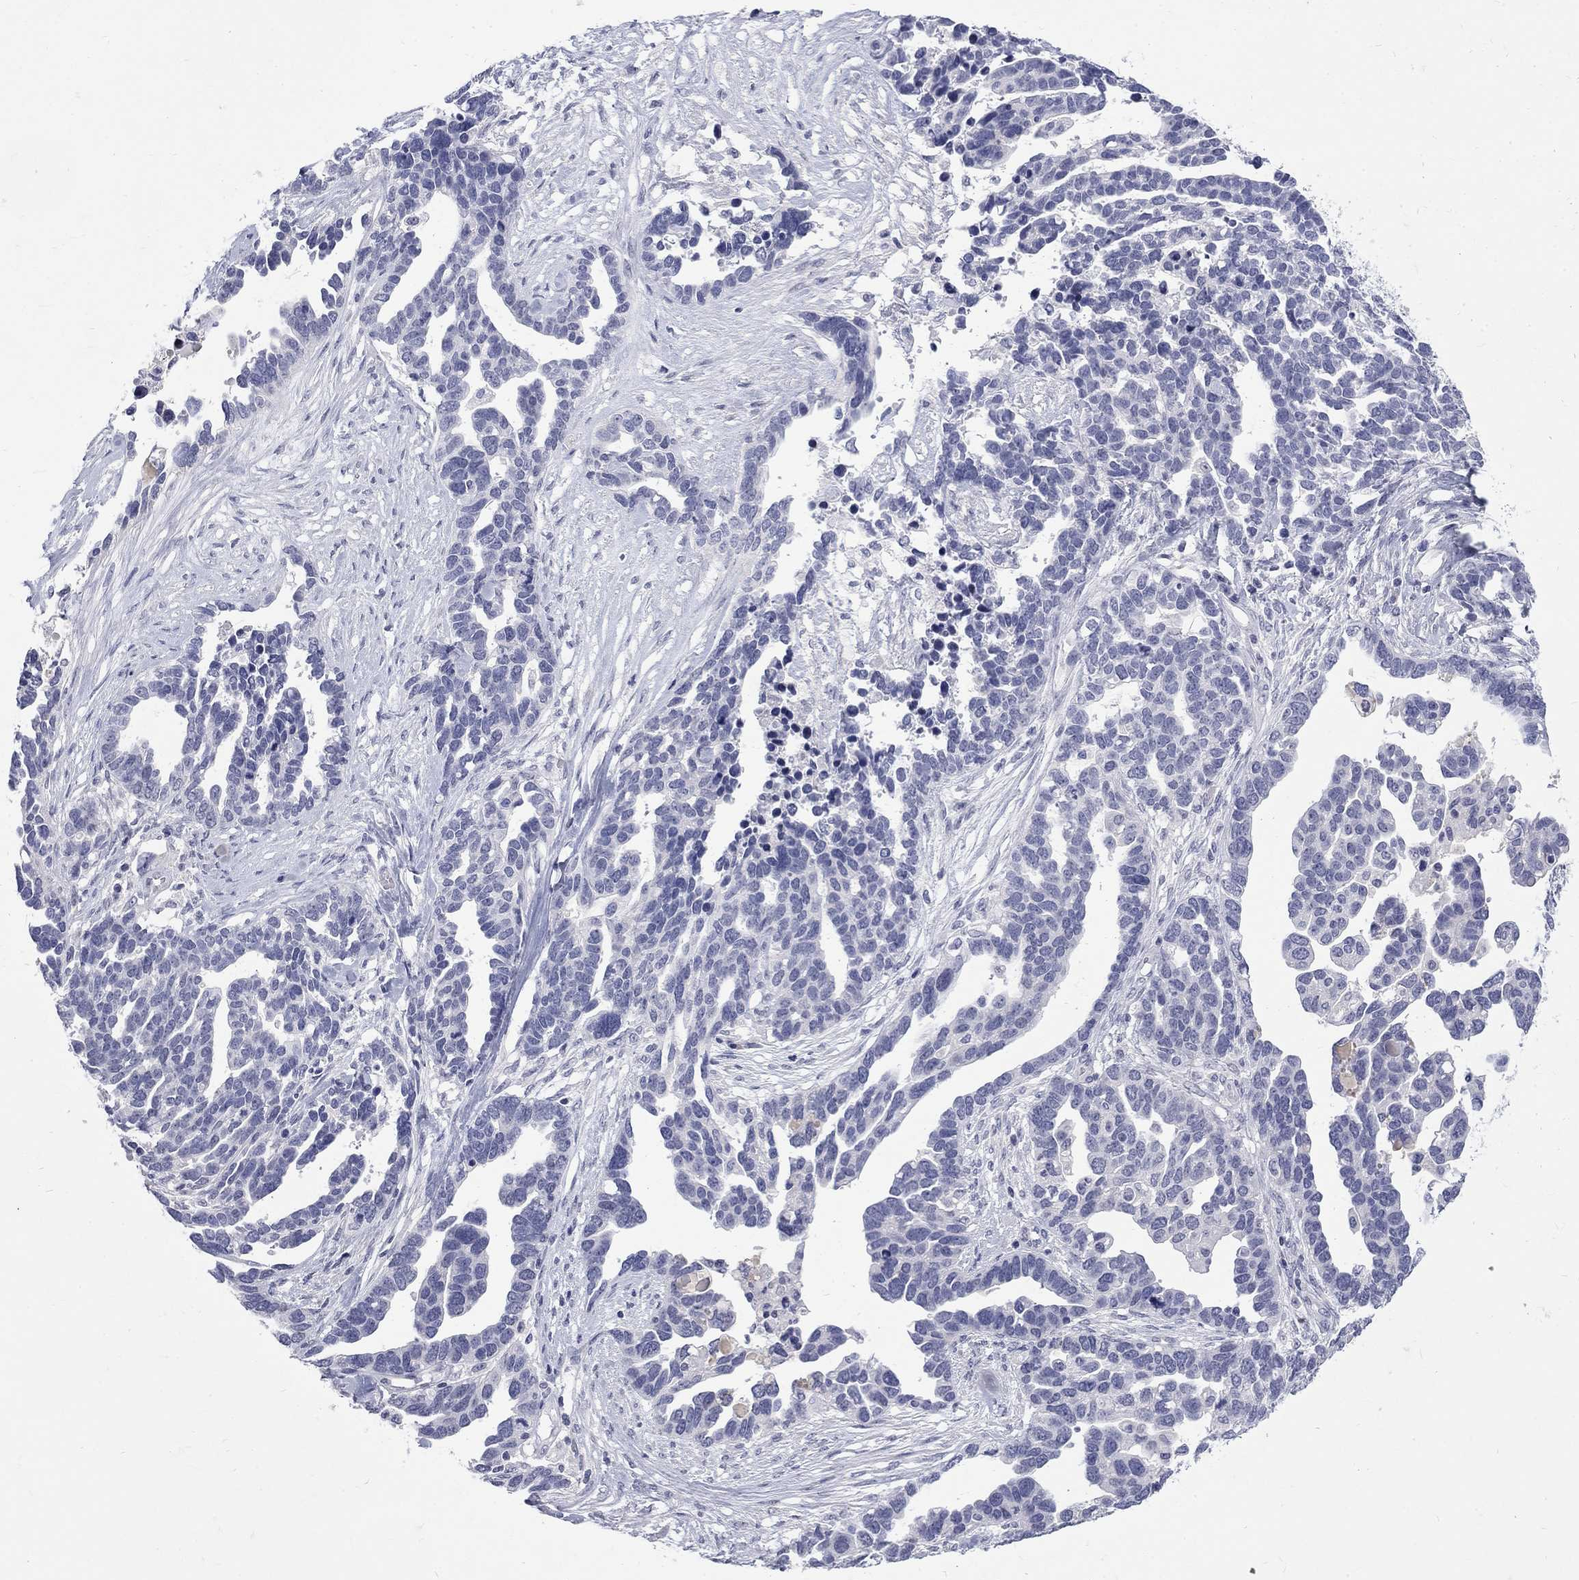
{"staining": {"intensity": "negative", "quantity": "none", "location": "none"}, "tissue": "ovarian cancer", "cell_type": "Tumor cells", "image_type": "cancer", "snomed": [{"axis": "morphology", "description": "Cystadenocarcinoma, serous, NOS"}, {"axis": "topography", "description": "Ovary"}], "caption": "The immunohistochemistry photomicrograph has no significant staining in tumor cells of ovarian cancer tissue. (Stains: DAB immunohistochemistry with hematoxylin counter stain, Microscopy: brightfield microscopy at high magnification).", "gene": "CTNND2", "patient": {"sex": "female", "age": 54}}